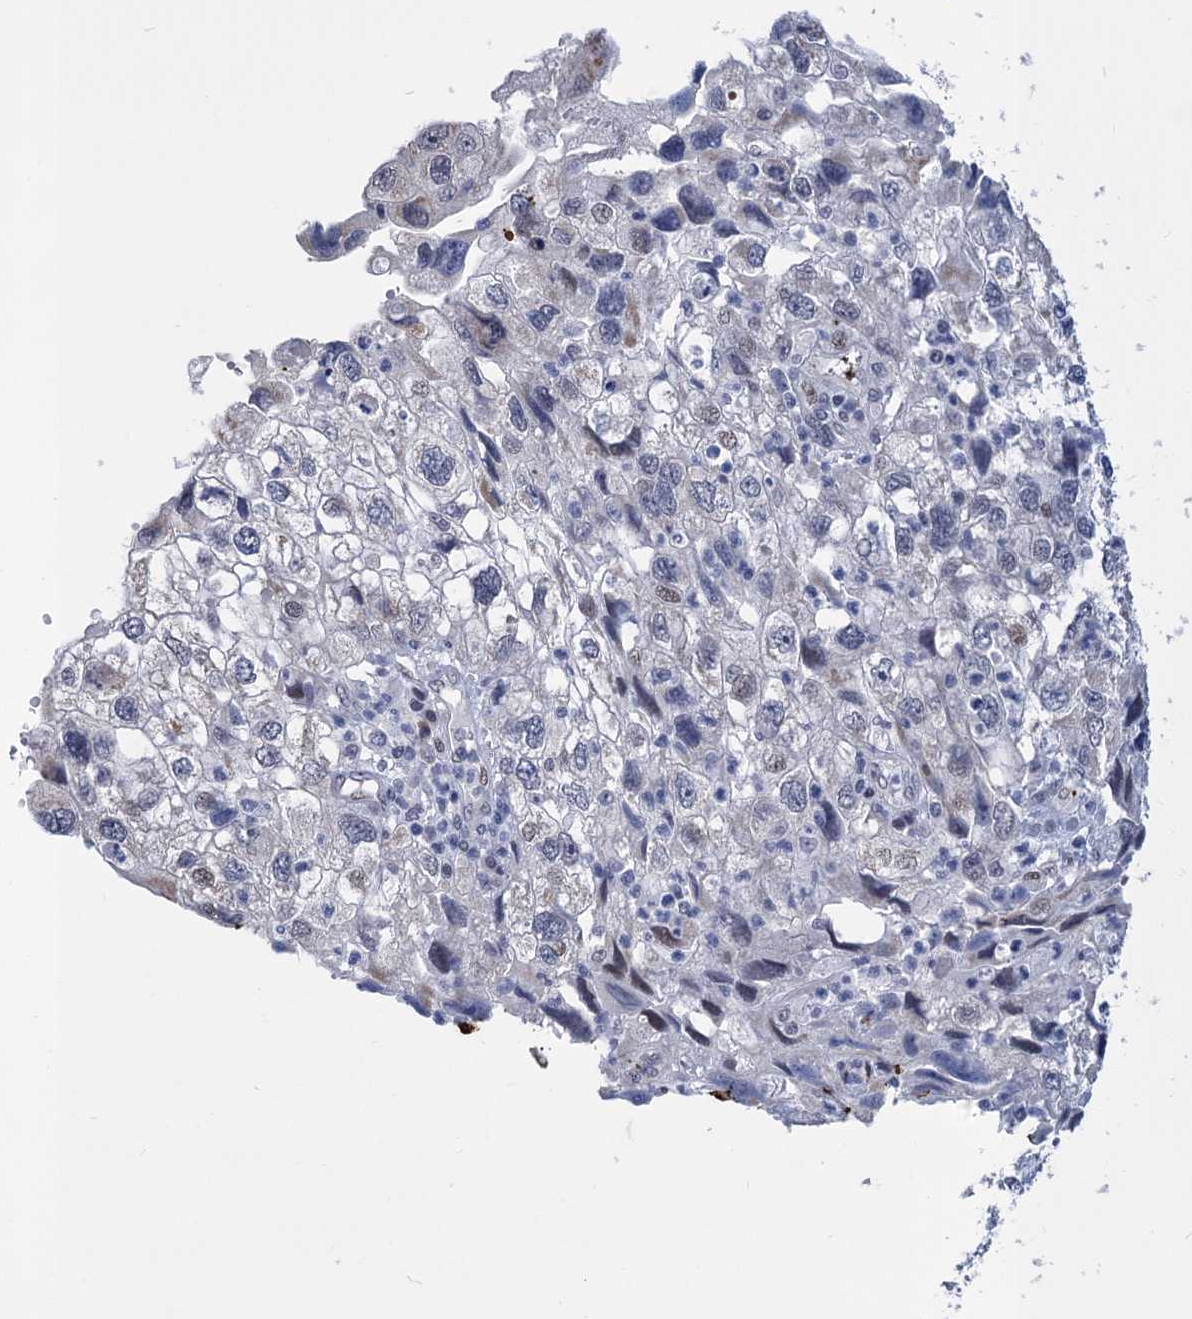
{"staining": {"intensity": "weak", "quantity": "<25%", "location": "nuclear"}, "tissue": "endometrial cancer", "cell_type": "Tumor cells", "image_type": "cancer", "snomed": [{"axis": "morphology", "description": "Adenocarcinoma, NOS"}, {"axis": "topography", "description": "Endometrium"}], "caption": "Adenocarcinoma (endometrial) was stained to show a protein in brown. There is no significant positivity in tumor cells.", "gene": "MON2", "patient": {"sex": "female", "age": 49}}